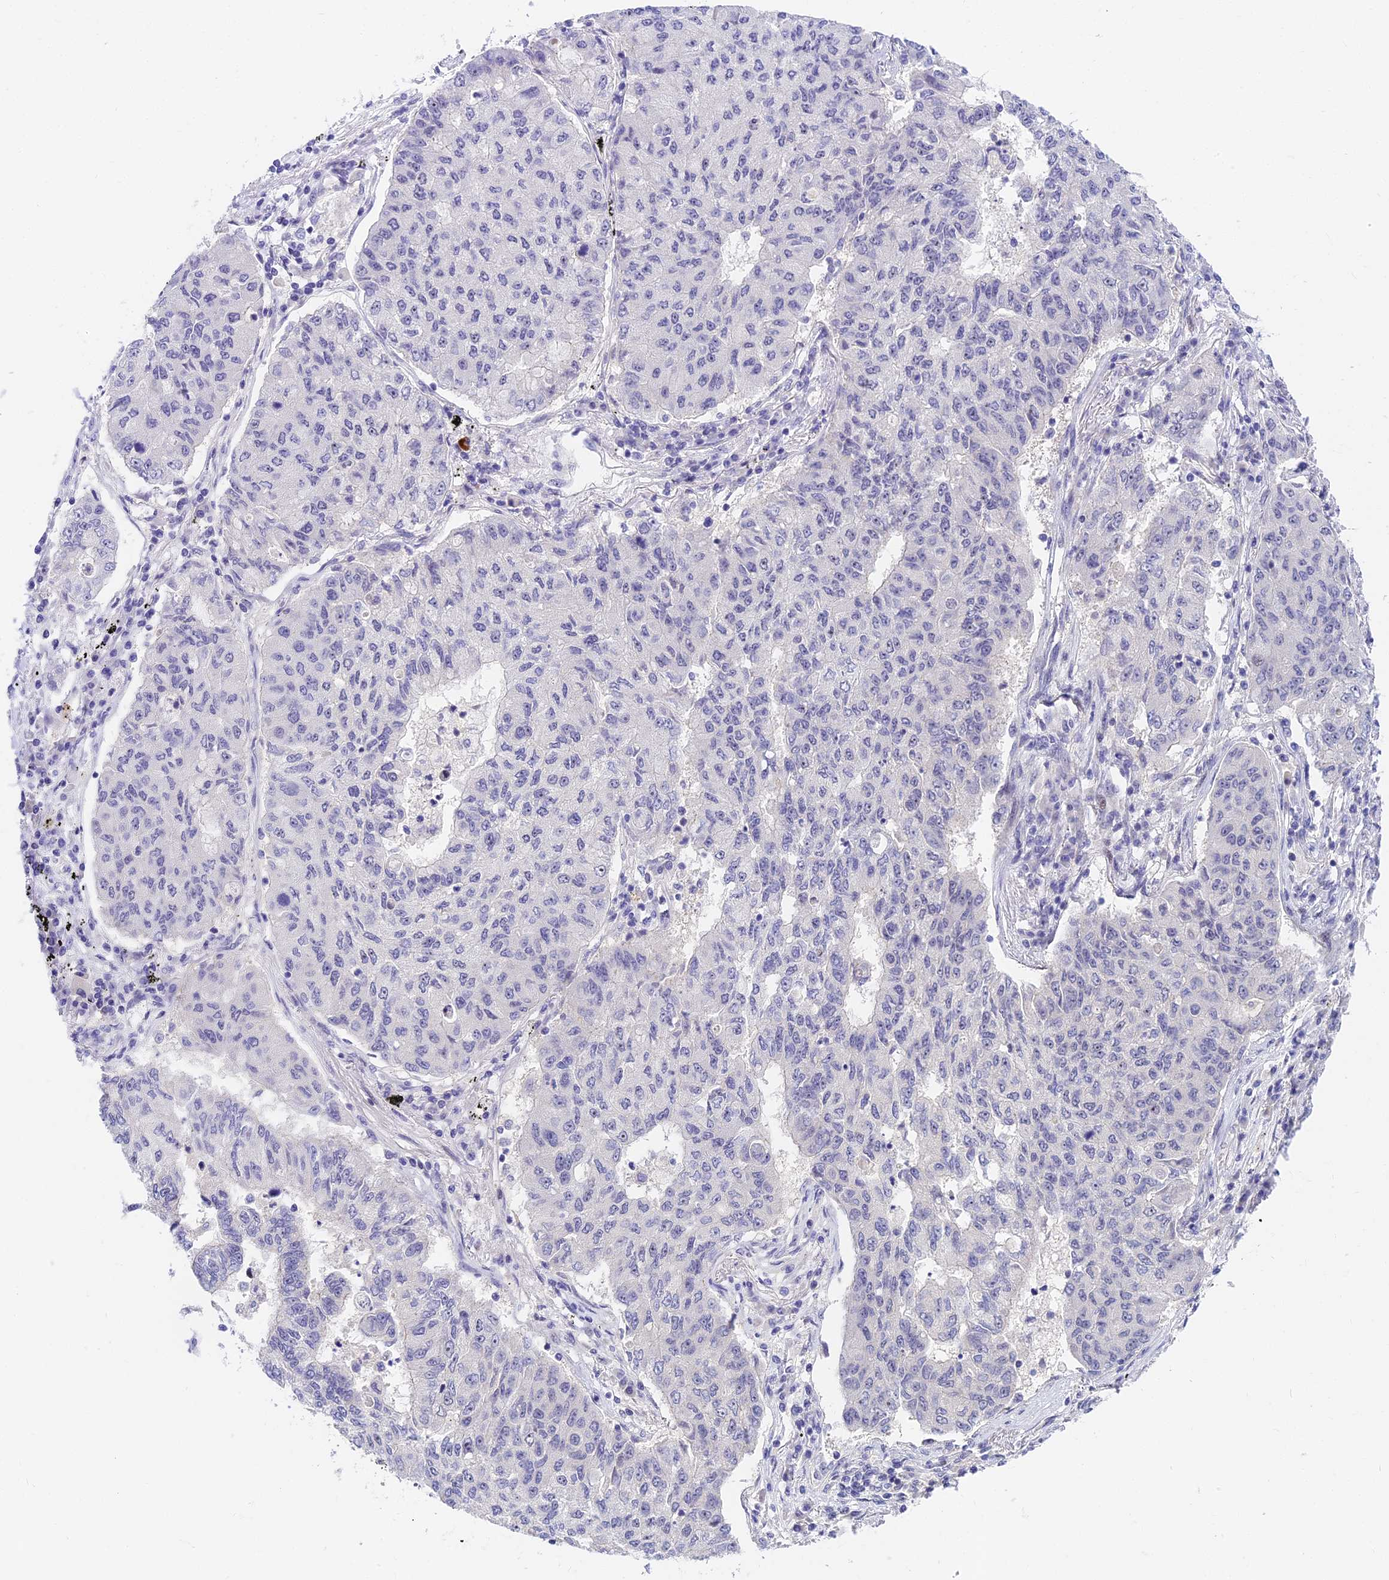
{"staining": {"intensity": "negative", "quantity": "none", "location": "none"}, "tissue": "lung cancer", "cell_type": "Tumor cells", "image_type": "cancer", "snomed": [{"axis": "morphology", "description": "Squamous cell carcinoma, NOS"}, {"axis": "topography", "description": "Lung"}], "caption": "A photomicrograph of lung cancer (squamous cell carcinoma) stained for a protein shows no brown staining in tumor cells.", "gene": "MIDN", "patient": {"sex": "male", "age": 74}}